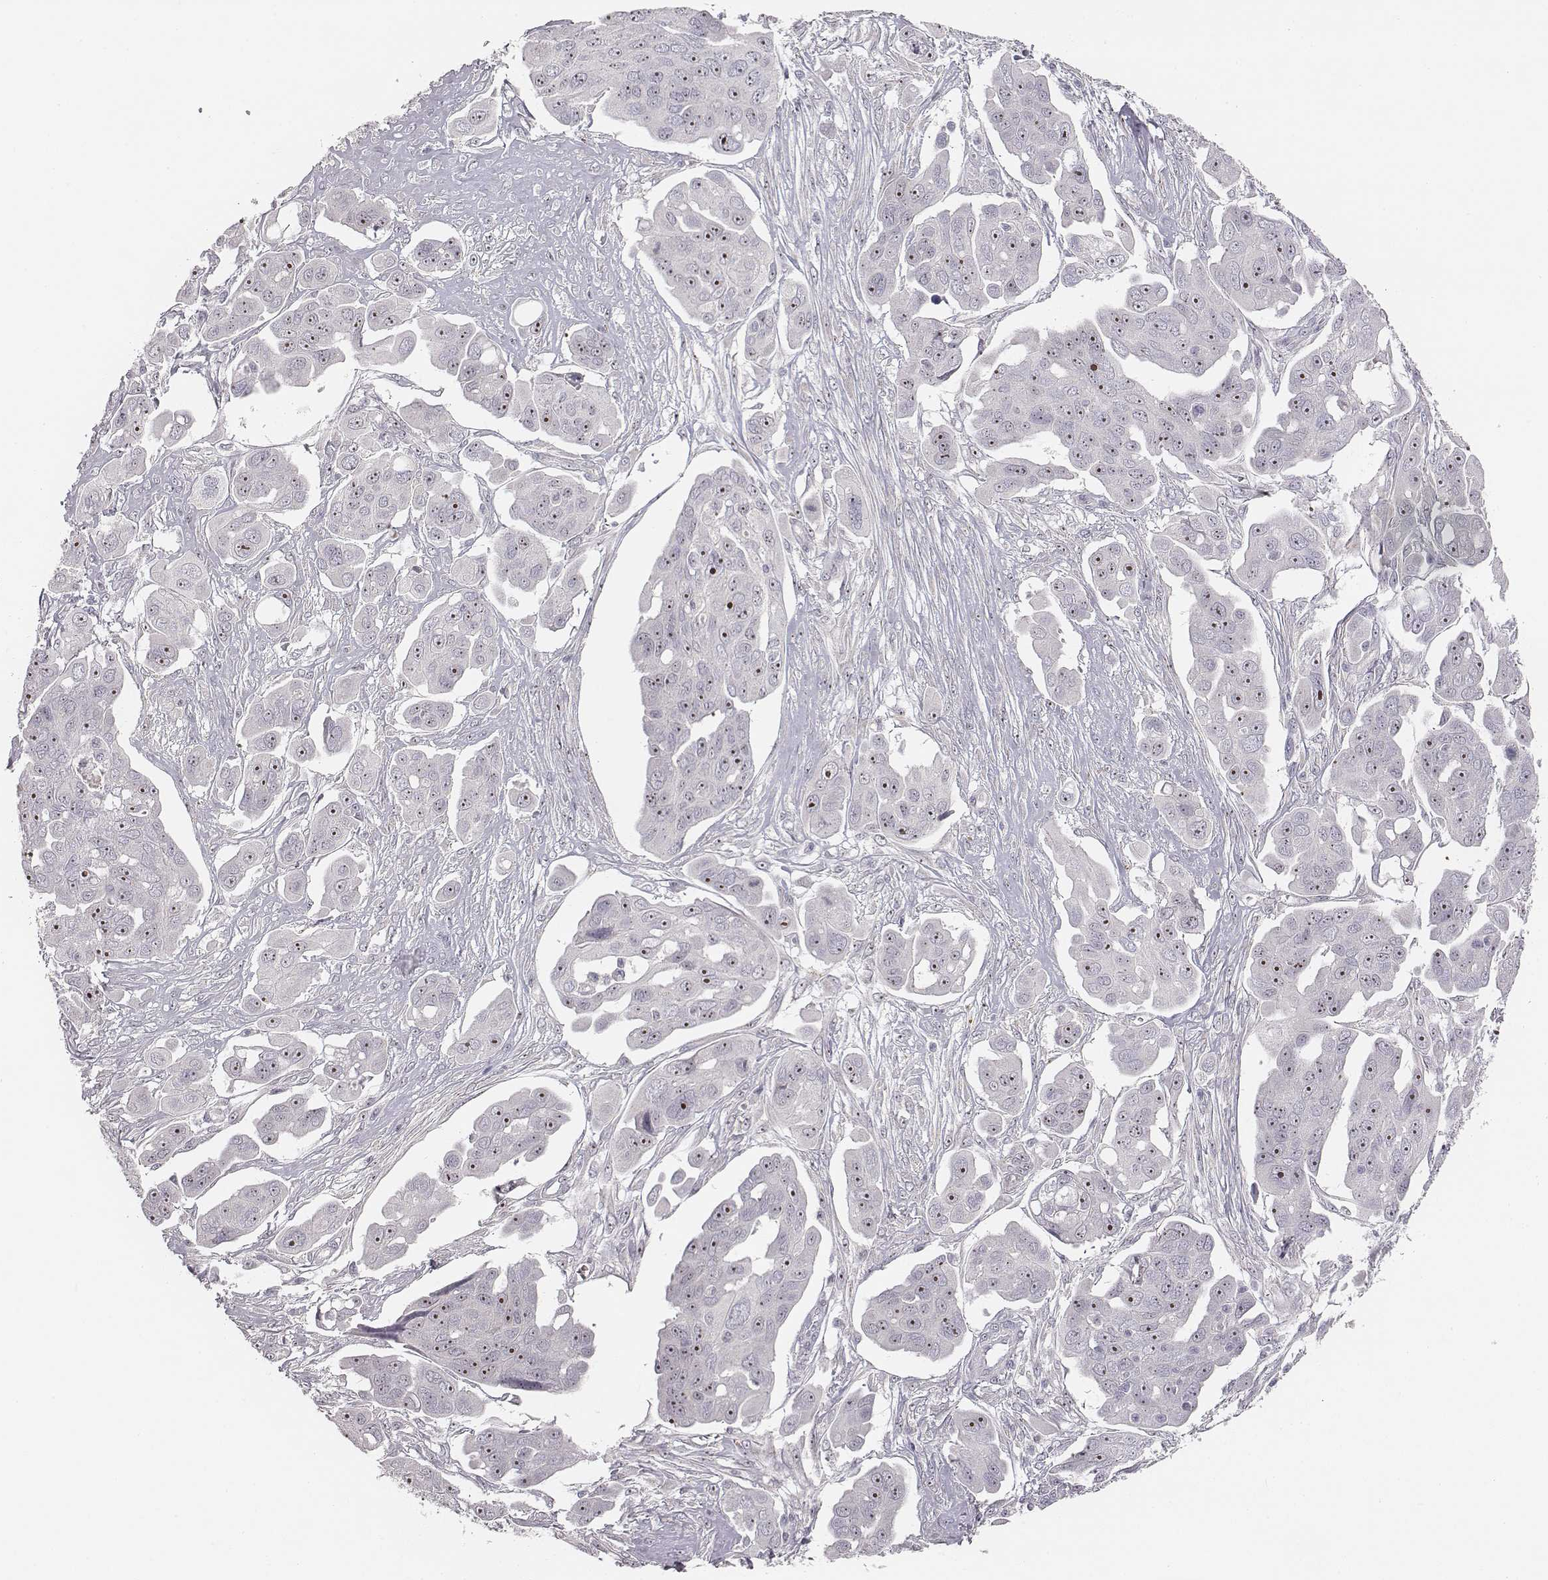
{"staining": {"intensity": "strong", "quantity": "25%-75%", "location": "nuclear"}, "tissue": "ovarian cancer", "cell_type": "Tumor cells", "image_type": "cancer", "snomed": [{"axis": "morphology", "description": "Carcinoma, endometroid"}, {"axis": "topography", "description": "Ovary"}], "caption": "The photomicrograph demonstrates a brown stain indicating the presence of a protein in the nuclear of tumor cells in ovarian endometroid carcinoma.", "gene": "NIFK", "patient": {"sex": "female", "age": 70}}